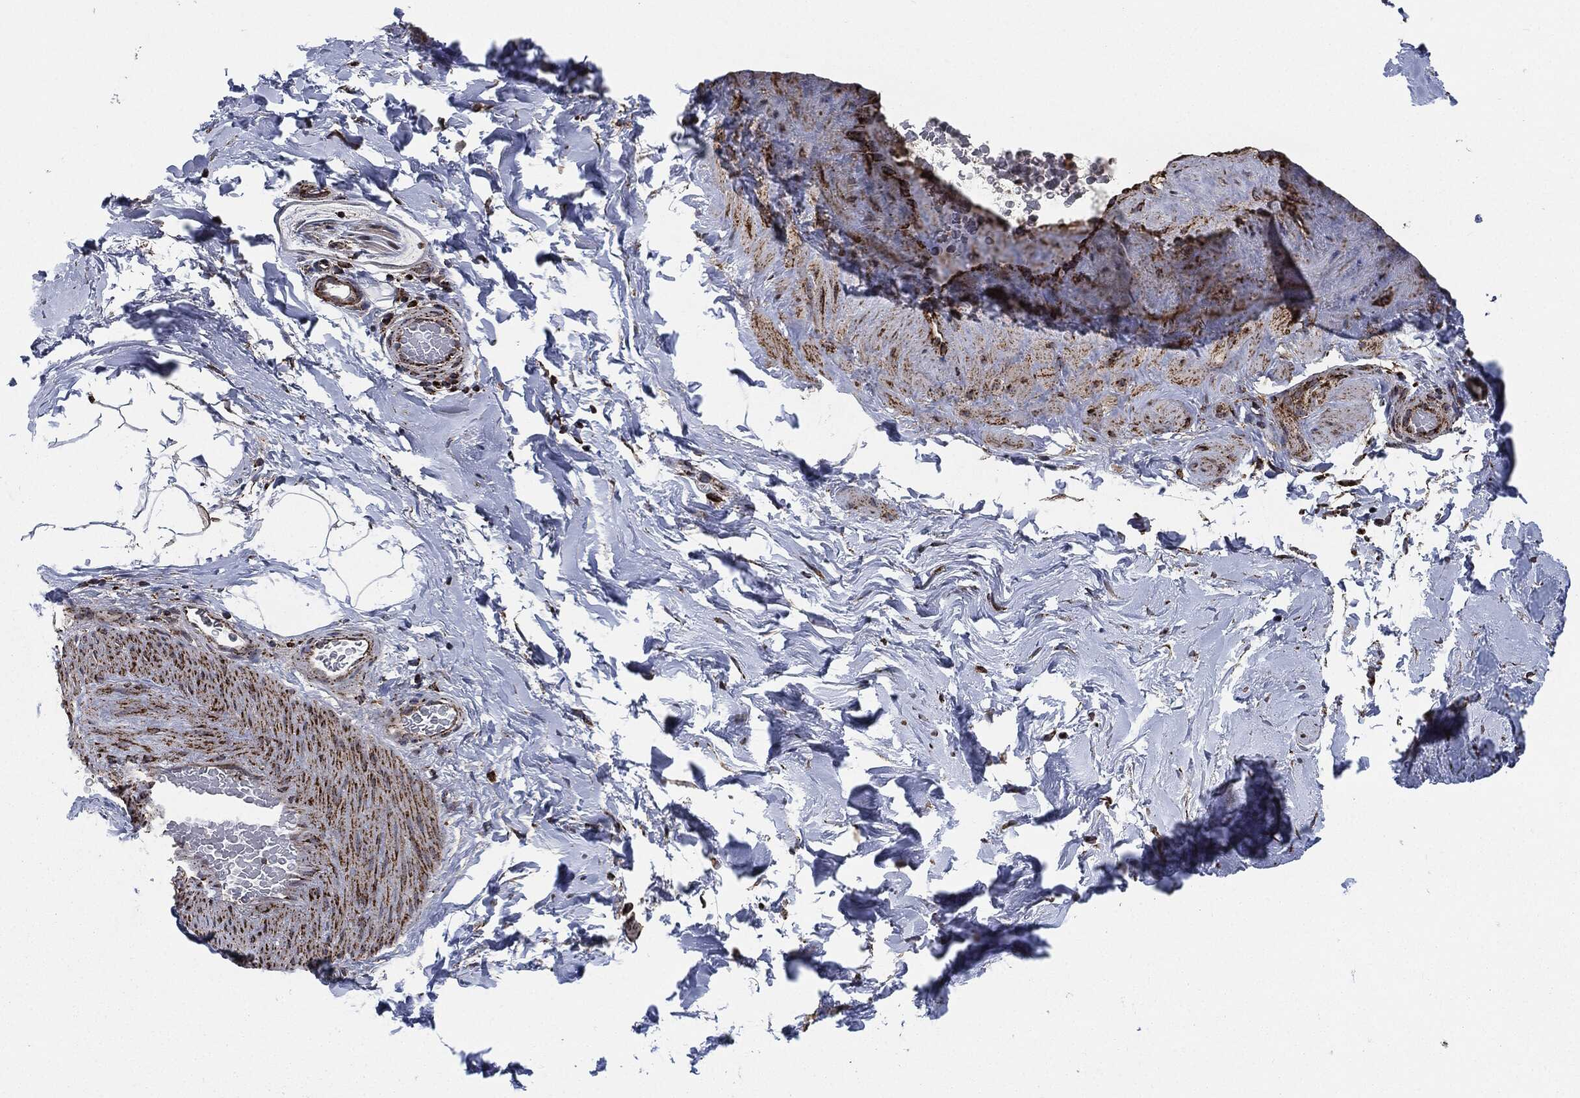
{"staining": {"intensity": "strong", "quantity": ">75%", "location": "cytoplasmic/membranous"}, "tissue": "adipose tissue", "cell_type": "Adipocytes", "image_type": "normal", "snomed": [{"axis": "morphology", "description": "Normal tissue, NOS"}, {"axis": "topography", "description": "Soft tissue"}, {"axis": "topography", "description": "Vascular tissue"}], "caption": "Immunohistochemistry photomicrograph of unremarkable human adipose tissue stained for a protein (brown), which displays high levels of strong cytoplasmic/membranous staining in approximately >75% of adipocytes.", "gene": "FH", "patient": {"sex": "male", "age": 41}}